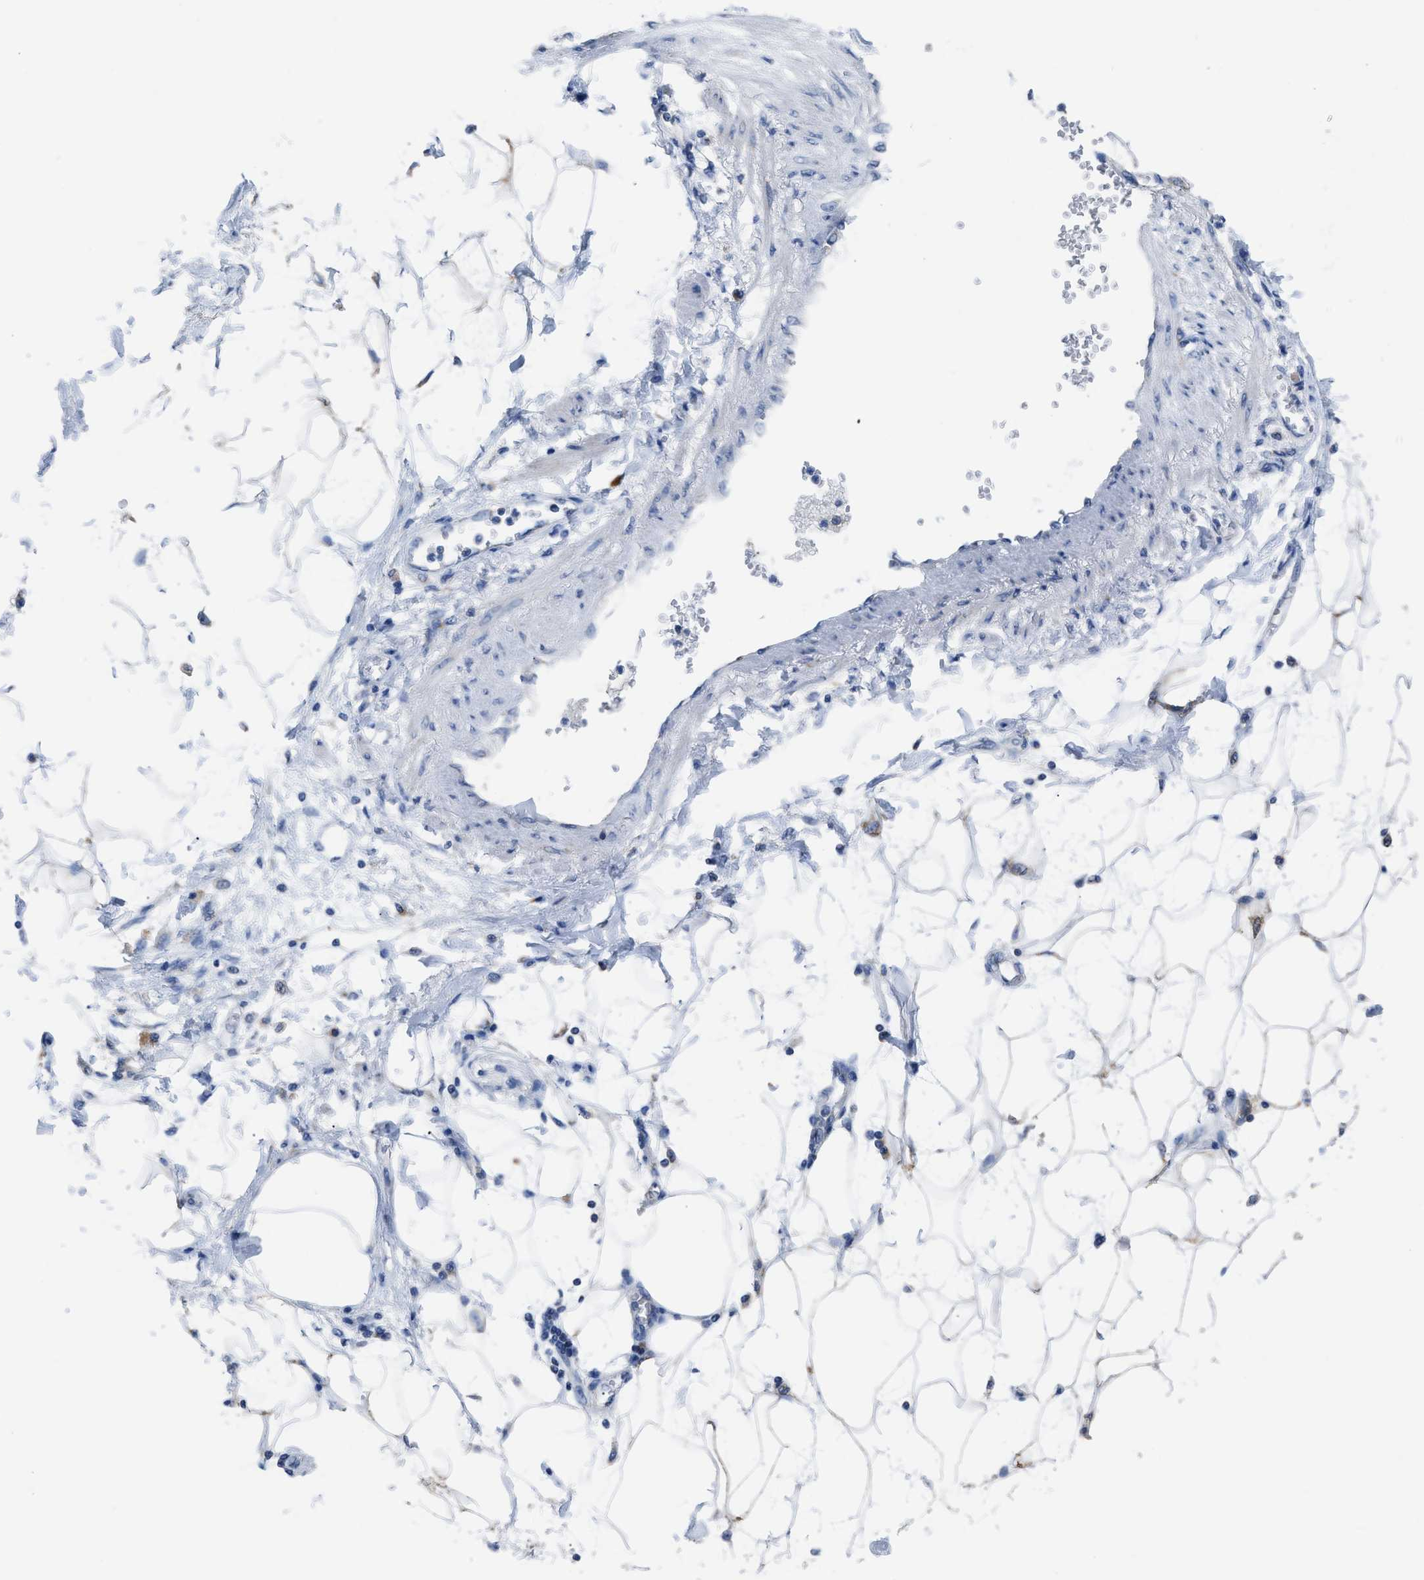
{"staining": {"intensity": "negative", "quantity": "none", "location": "none"}, "tissue": "adipose tissue", "cell_type": "Adipocytes", "image_type": "normal", "snomed": [{"axis": "morphology", "description": "Normal tissue, NOS"}, {"axis": "morphology", "description": "Adenocarcinoma, NOS"}, {"axis": "topography", "description": "Duodenum"}, {"axis": "topography", "description": "Peripheral nerve tissue"}], "caption": "The micrograph displays no significant staining in adipocytes of adipose tissue.", "gene": "ETFA", "patient": {"sex": "female", "age": 60}}